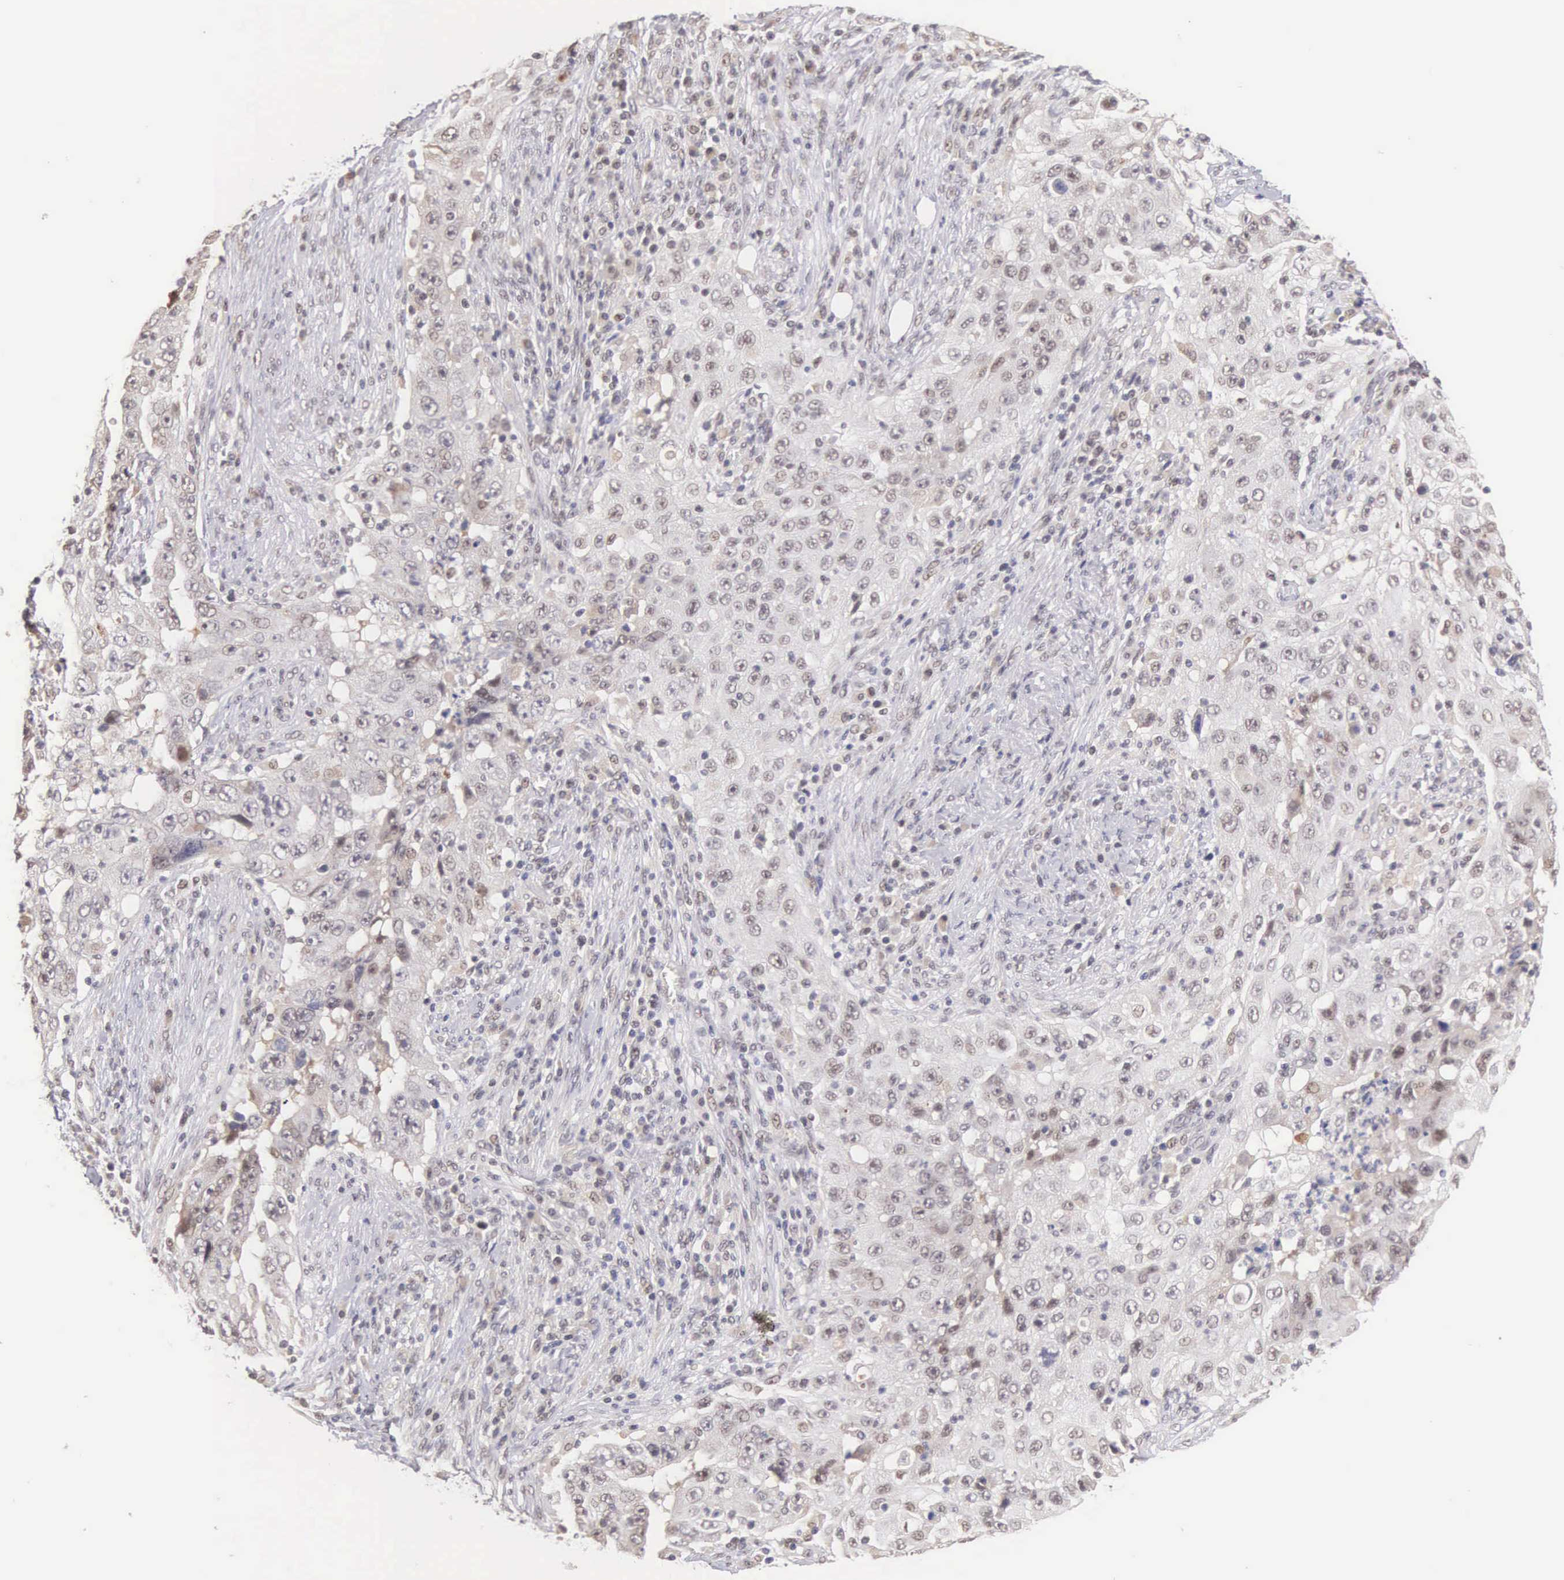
{"staining": {"intensity": "weak", "quantity": "<25%", "location": "nuclear"}, "tissue": "lung cancer", "cell_type": "Tumor cells", "image_type": "cancer", "snomed": [{"axis": "morphology", "description": "Squamous cell carcinoma, NOS"}, {"axis": "topography", "description": "Lung"}], "caption": "An immunohistochemistry histopathology image of lung cancer is shown. There is no staining in tumor cells of lung cancer. (Immunohistochemistry (ihc), brightfield microscopy, high magnification).", "gene": "HMGXB4", "patient": {"sex": "male", "age": 64}}